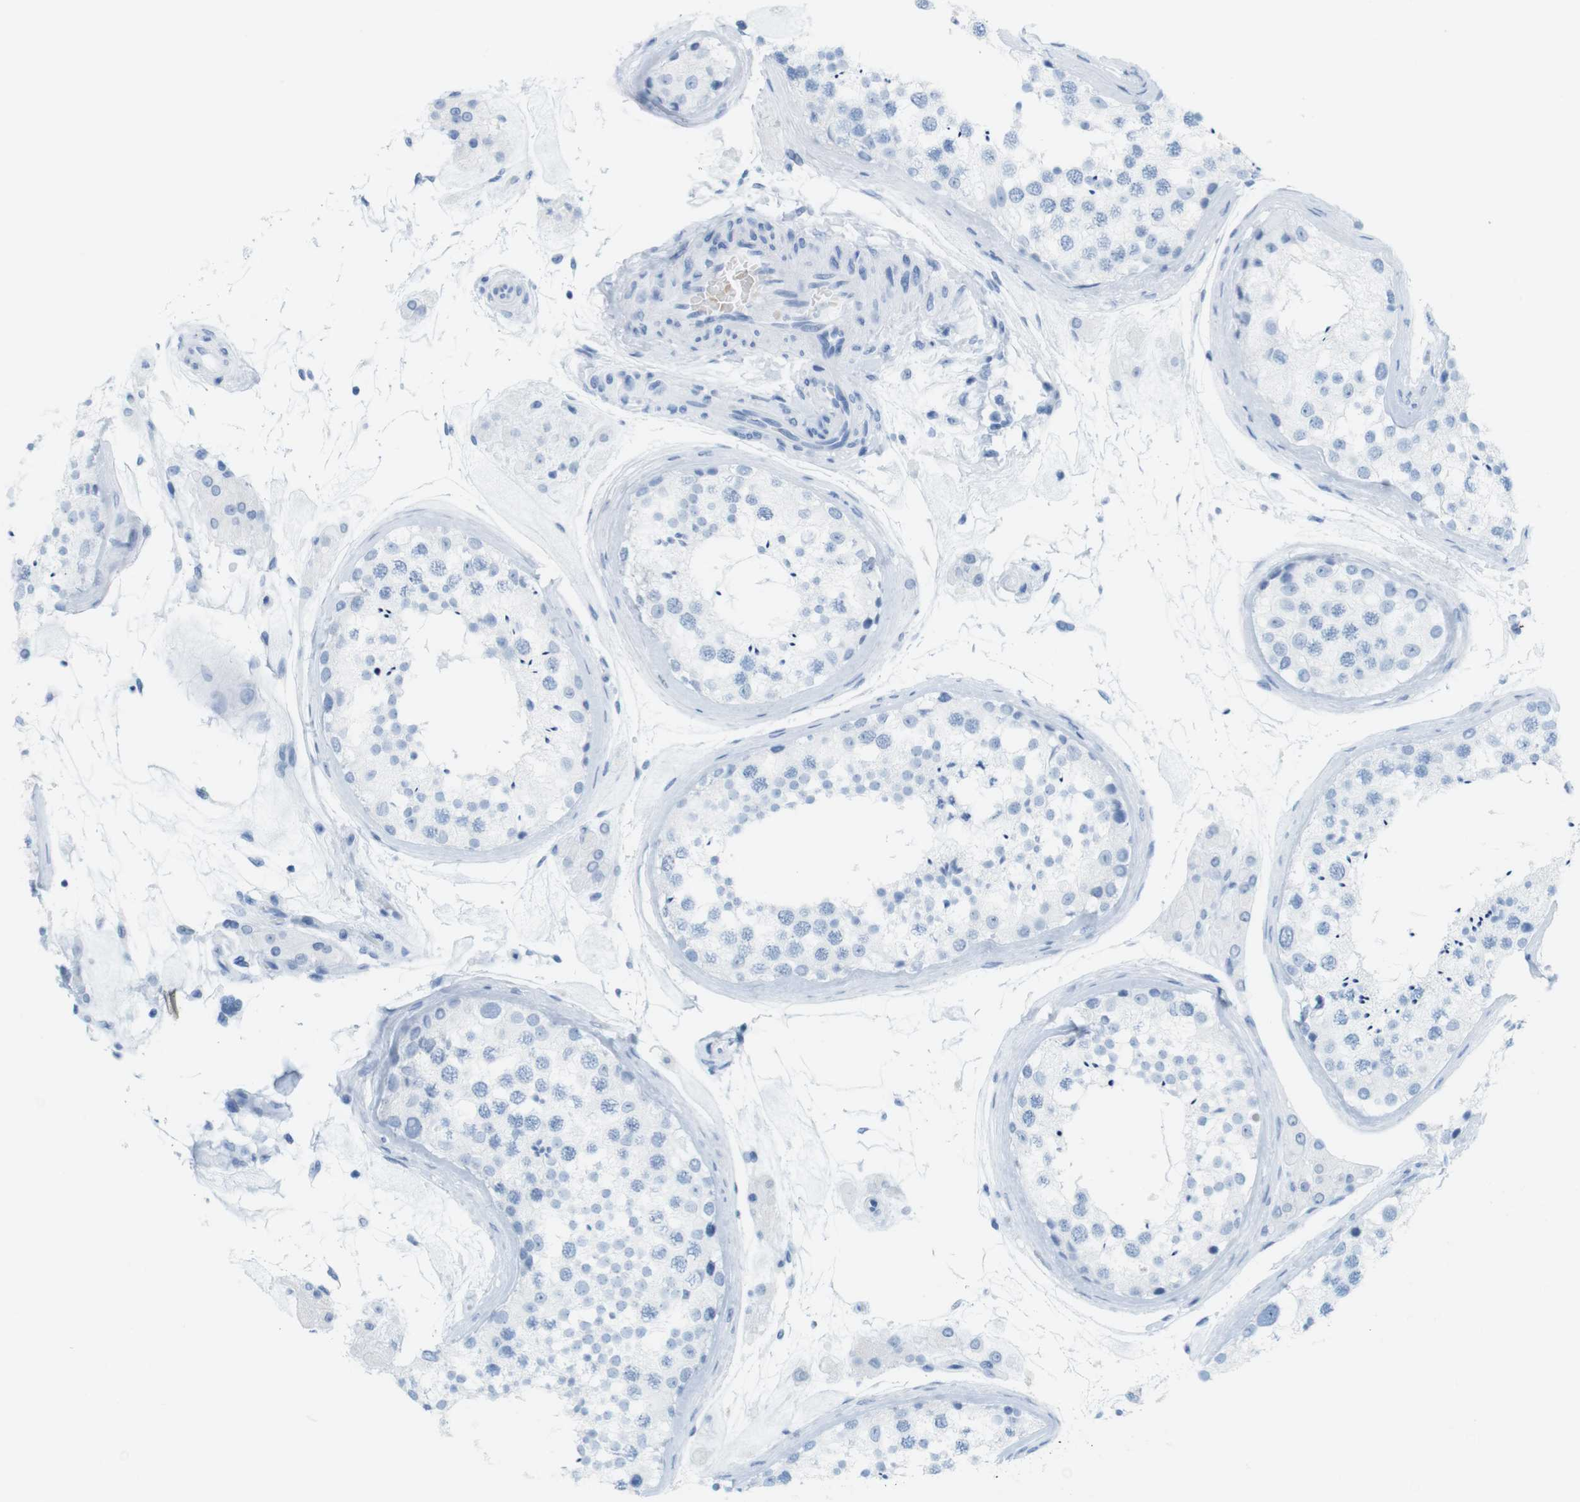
{"staining": {"intensity": "negative", "quantity": "none", "location": "none"}, "tissue": "testis", "cell_type": "Cells in seminiferous ducts", "image_type": "normal", "snomed": [{"axis": "morphology", "description": "Normal tissue, NOS"}, {"axis": "topography", "description": "Testis"}], "caption": "Photomicrograph shows no protein positivity in cells in seminiferous ducts of unremarkable testis.", "gene": "TNNT2", "patient": {"sex": "male", "age": 46}}